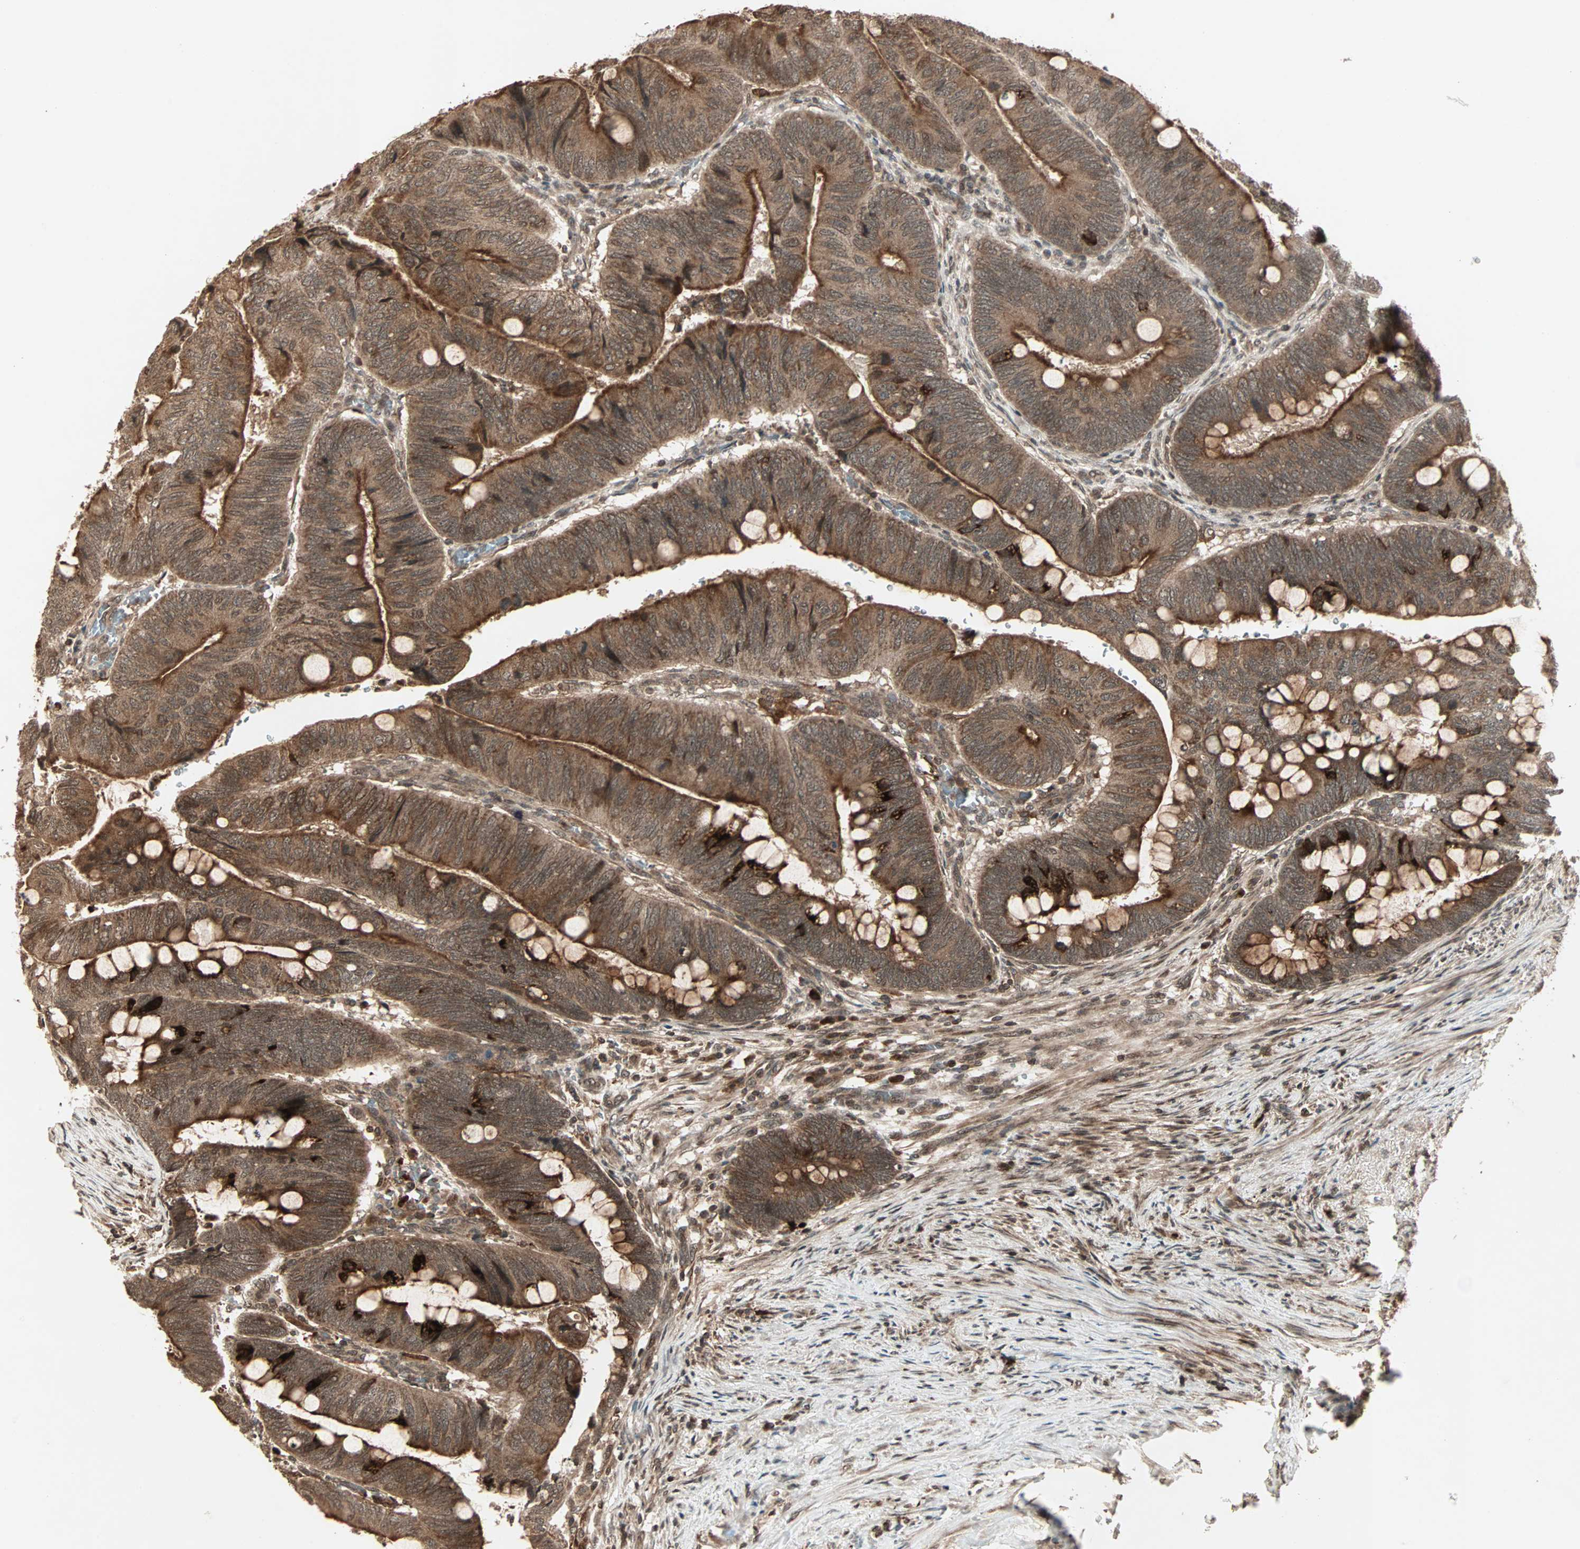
{"staining": {"intensity": "strong", "quantity": ">75%", "location": "cytoplasmic/membranous"}, "tissue": "colorectal cancer", "cell_type": "Tumor cells", "image_type": "cancer", "snomed": [{"axis": "morphology", "description": "Normal tissue, NOS"}, {"axis": "morphology", "description": "Adenocarcinoma, NOS"}, {"axis": "topography", "description": "Rectum"}, {"axis": "topography", "description": "Peripheral nerve tissue"}], "caption": "A high amount of strong cytoplasmic/membranous staining is seen in about >75% of tumor cells in colorectal adenocarcinoma tissue.", "gene": "RFFL", "patient": {"sex": "male", "age": 92}}